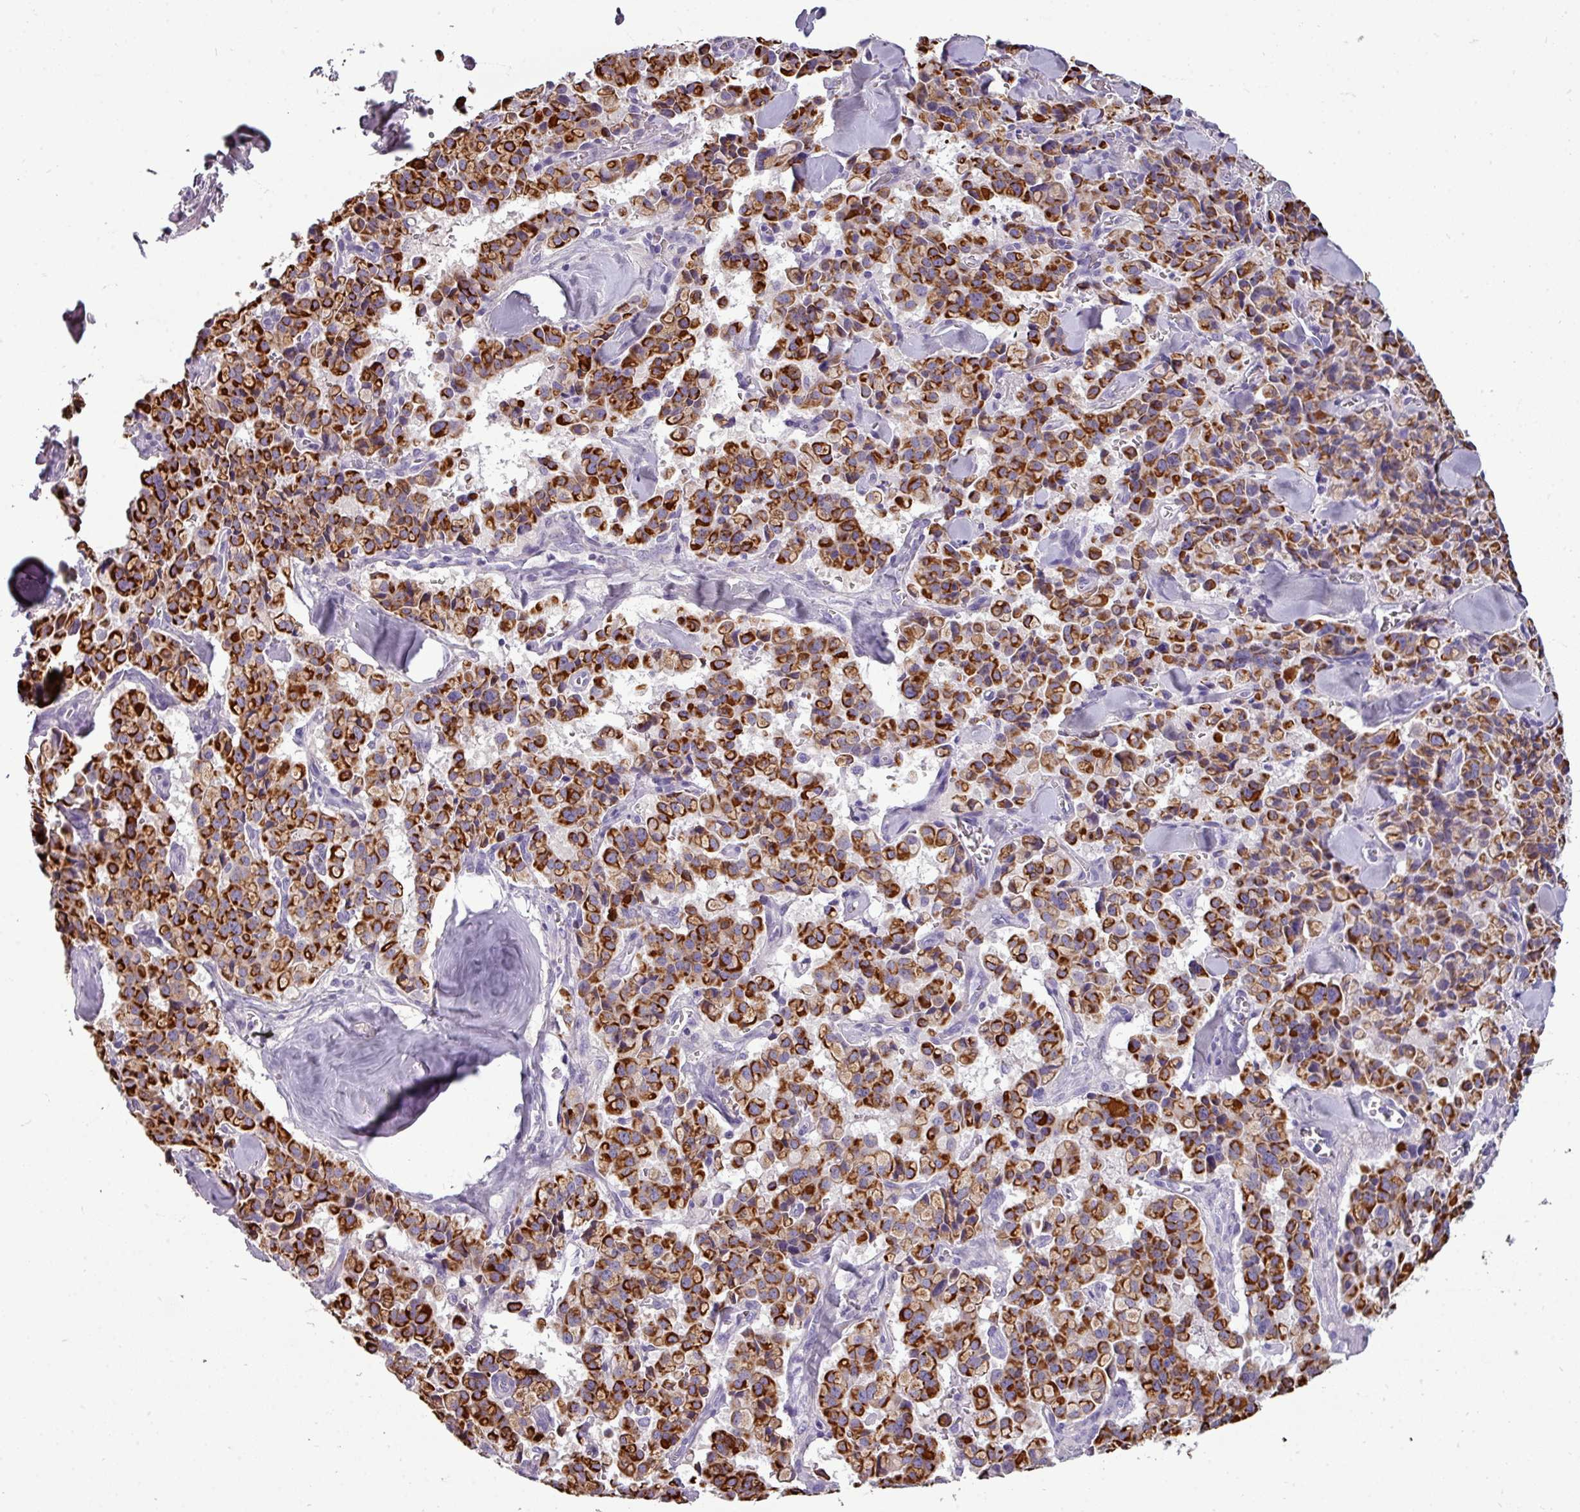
{"staining": {"intensity": "strong", "quantity": ">75%", "location": "cytoplasmic/membranous"}, "tissue": "pancreatic cancer", "cell_type": "Tumor cells", "image_type": "cancer", "snomed": [{"axis": "morphology", "description": "Adenocarcinoma, NOS"}, {"axis": "topography", "description": "Pancreas"}], "caption": "Pancreatic cancer (adenocarcinoma) stained for a protein (brown) displays strong cytoplasmic/membranous positive staining in about >75% of tumor cells.", "gene": "DNAAF9", "patient": {"sex": "male", "age": 65}}